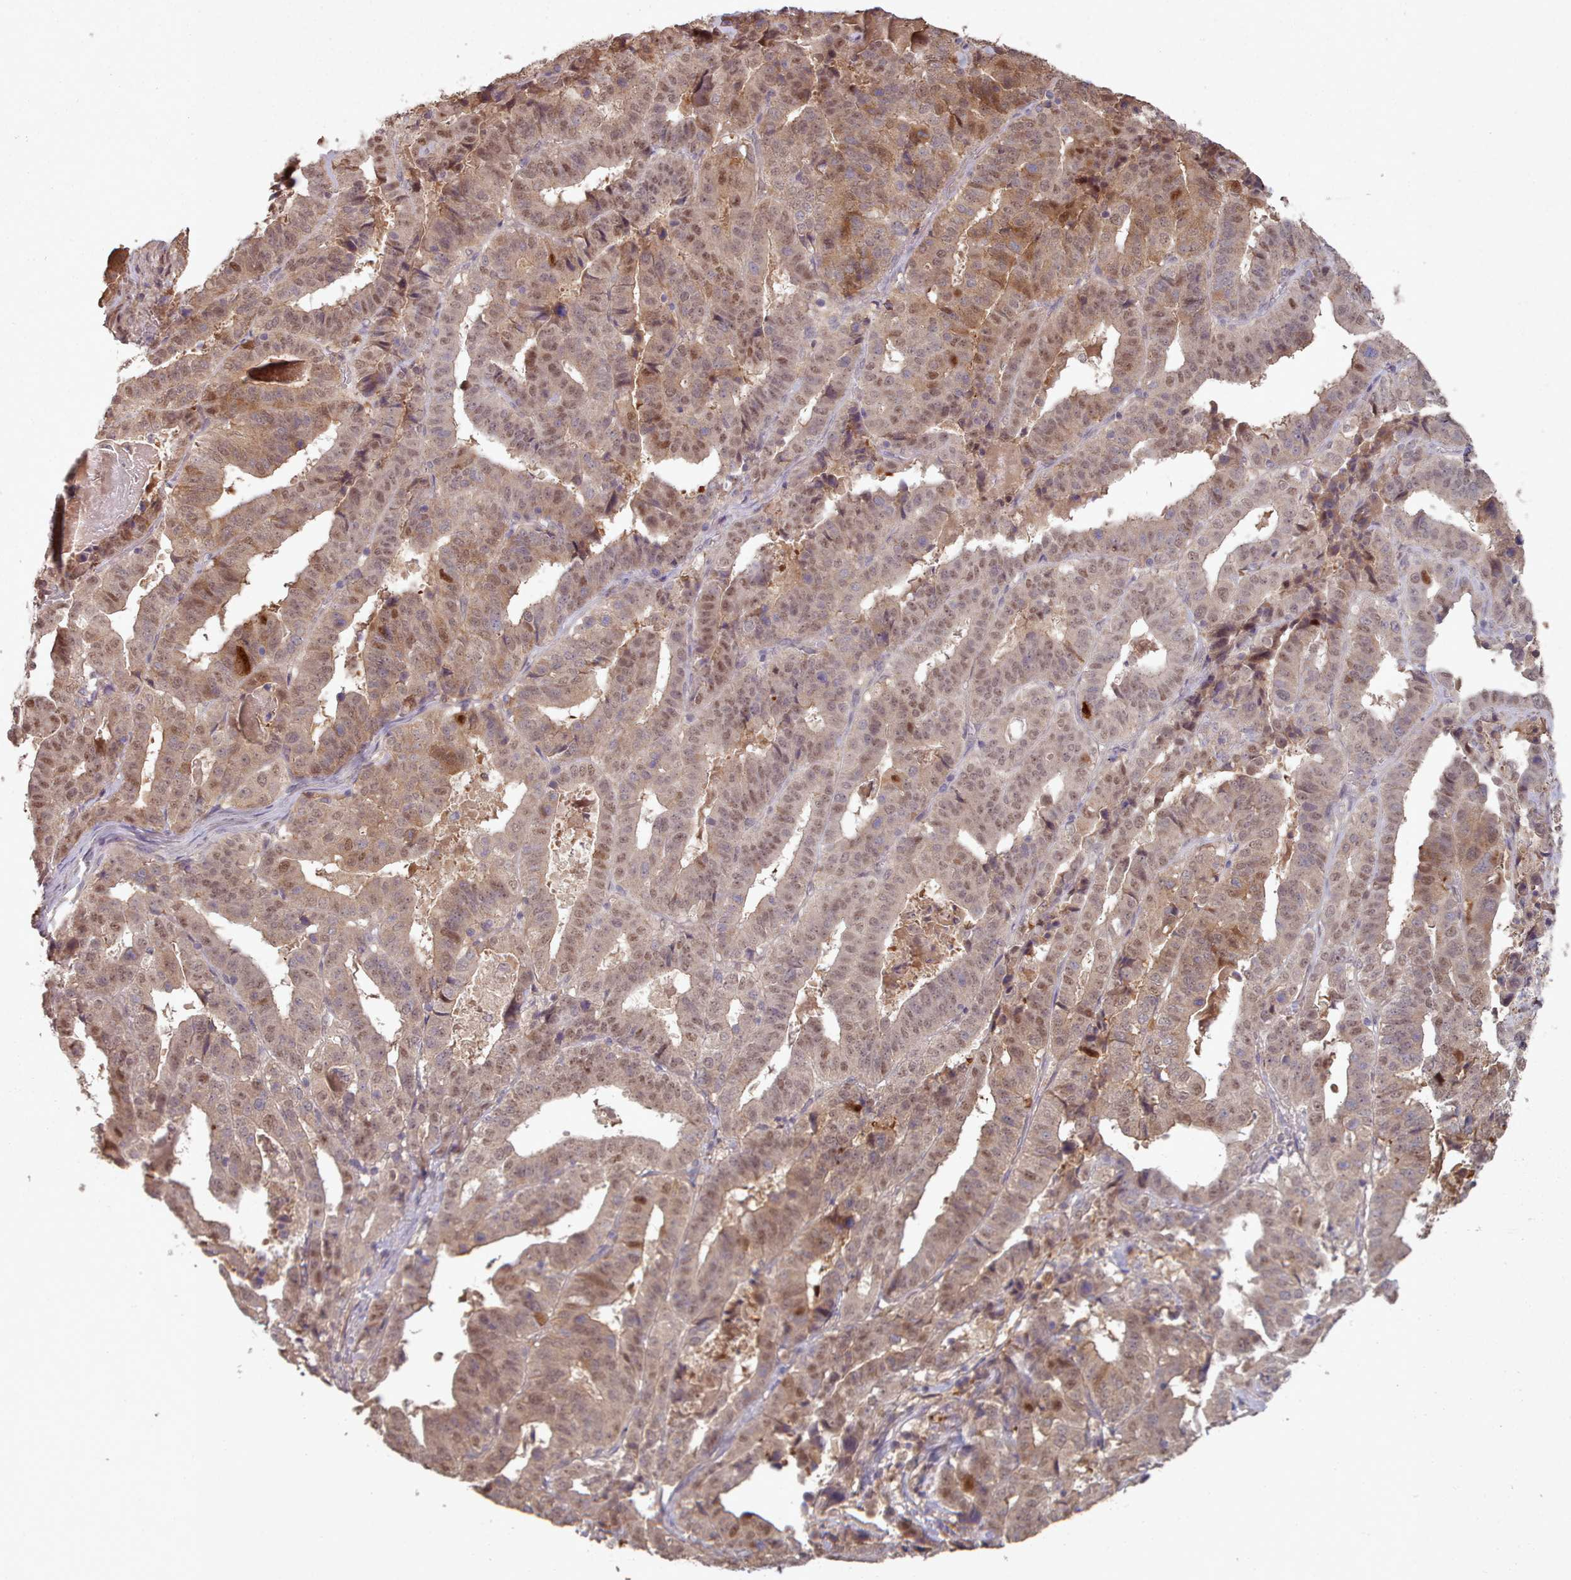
{"staining": {"intensity": "moderate", "quantity": ">75%", "location": "cytoplasmic/membranous,nuclear"}, "tissue": "stomach cancer", "cell_type": "Tumor cells", "image_type": "cancer", "snomed": [{"axis": "morphology", "description": "Adenocarcinoma, NOS"}, {"axis": "topography", "description": "Stomach"}], "caption": "The image displays a brown stain indicating the presence of a protein in the cytoplasmic/membranous and nuclear of tumor cells in stomach cancer (adenocarcinoma).", "gene": "ERCC6L", "patient": {"sex": "male", "age": 48}}